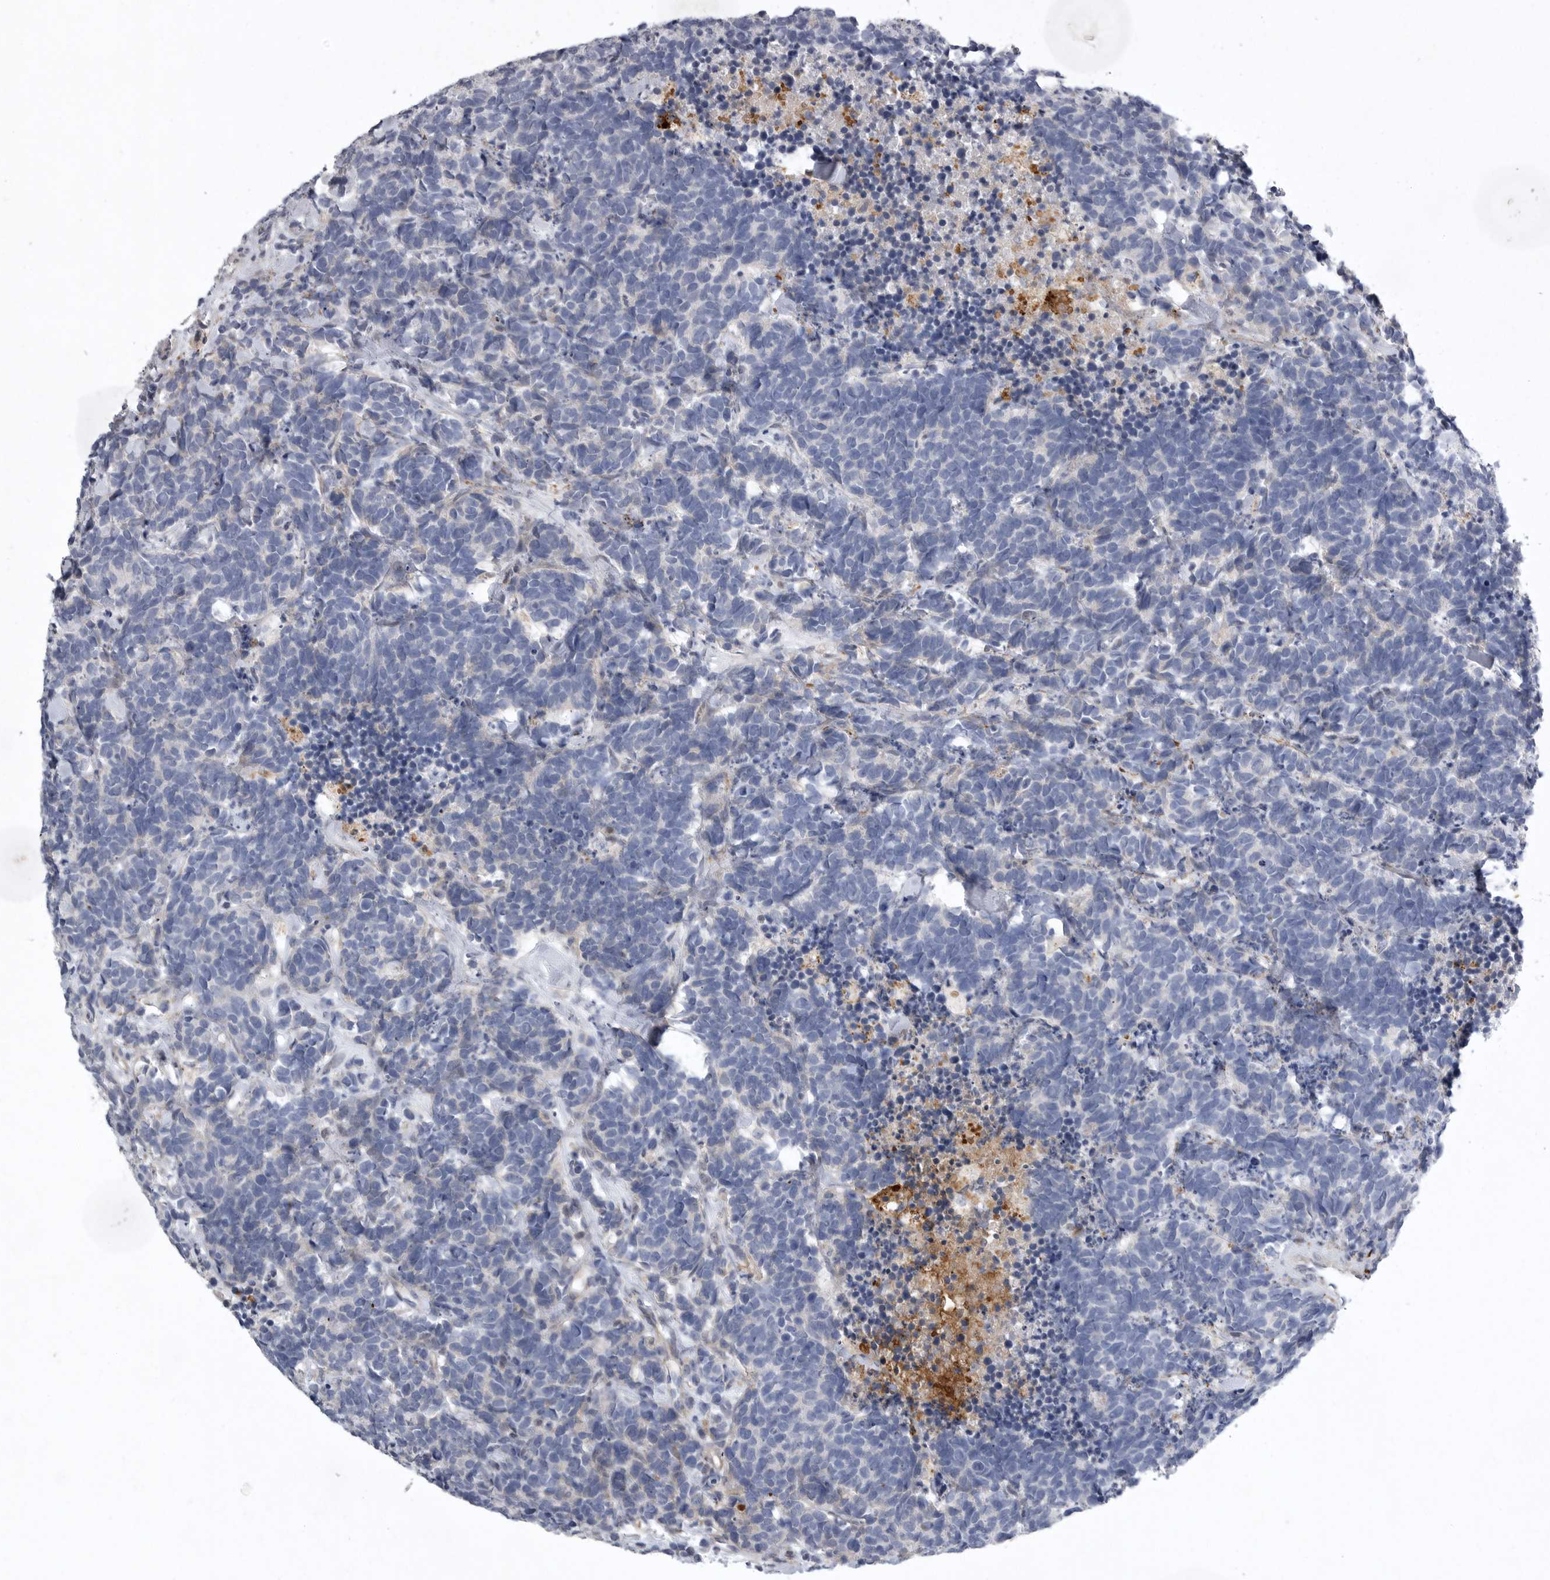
{"staining": {"intensity": "negative", "quantity": "none", "location": "none"}, "tissue": "carcinoid", "cell_type": "Tumor cells", "image_type": "cancer", "snomed": [{"axis": "morphology", "description": "Carcinoma, NOS"}, {"axis": "morphology", "description": "Carcinoid, malignant, NOS"}, {"axis": "topography", "description": "Urinary bladder"}], "caption": "Tumor cells show no significant protein expression in carcinoma.", "gene": "CRP", "patient": {"sex": "male", "age": 57}}